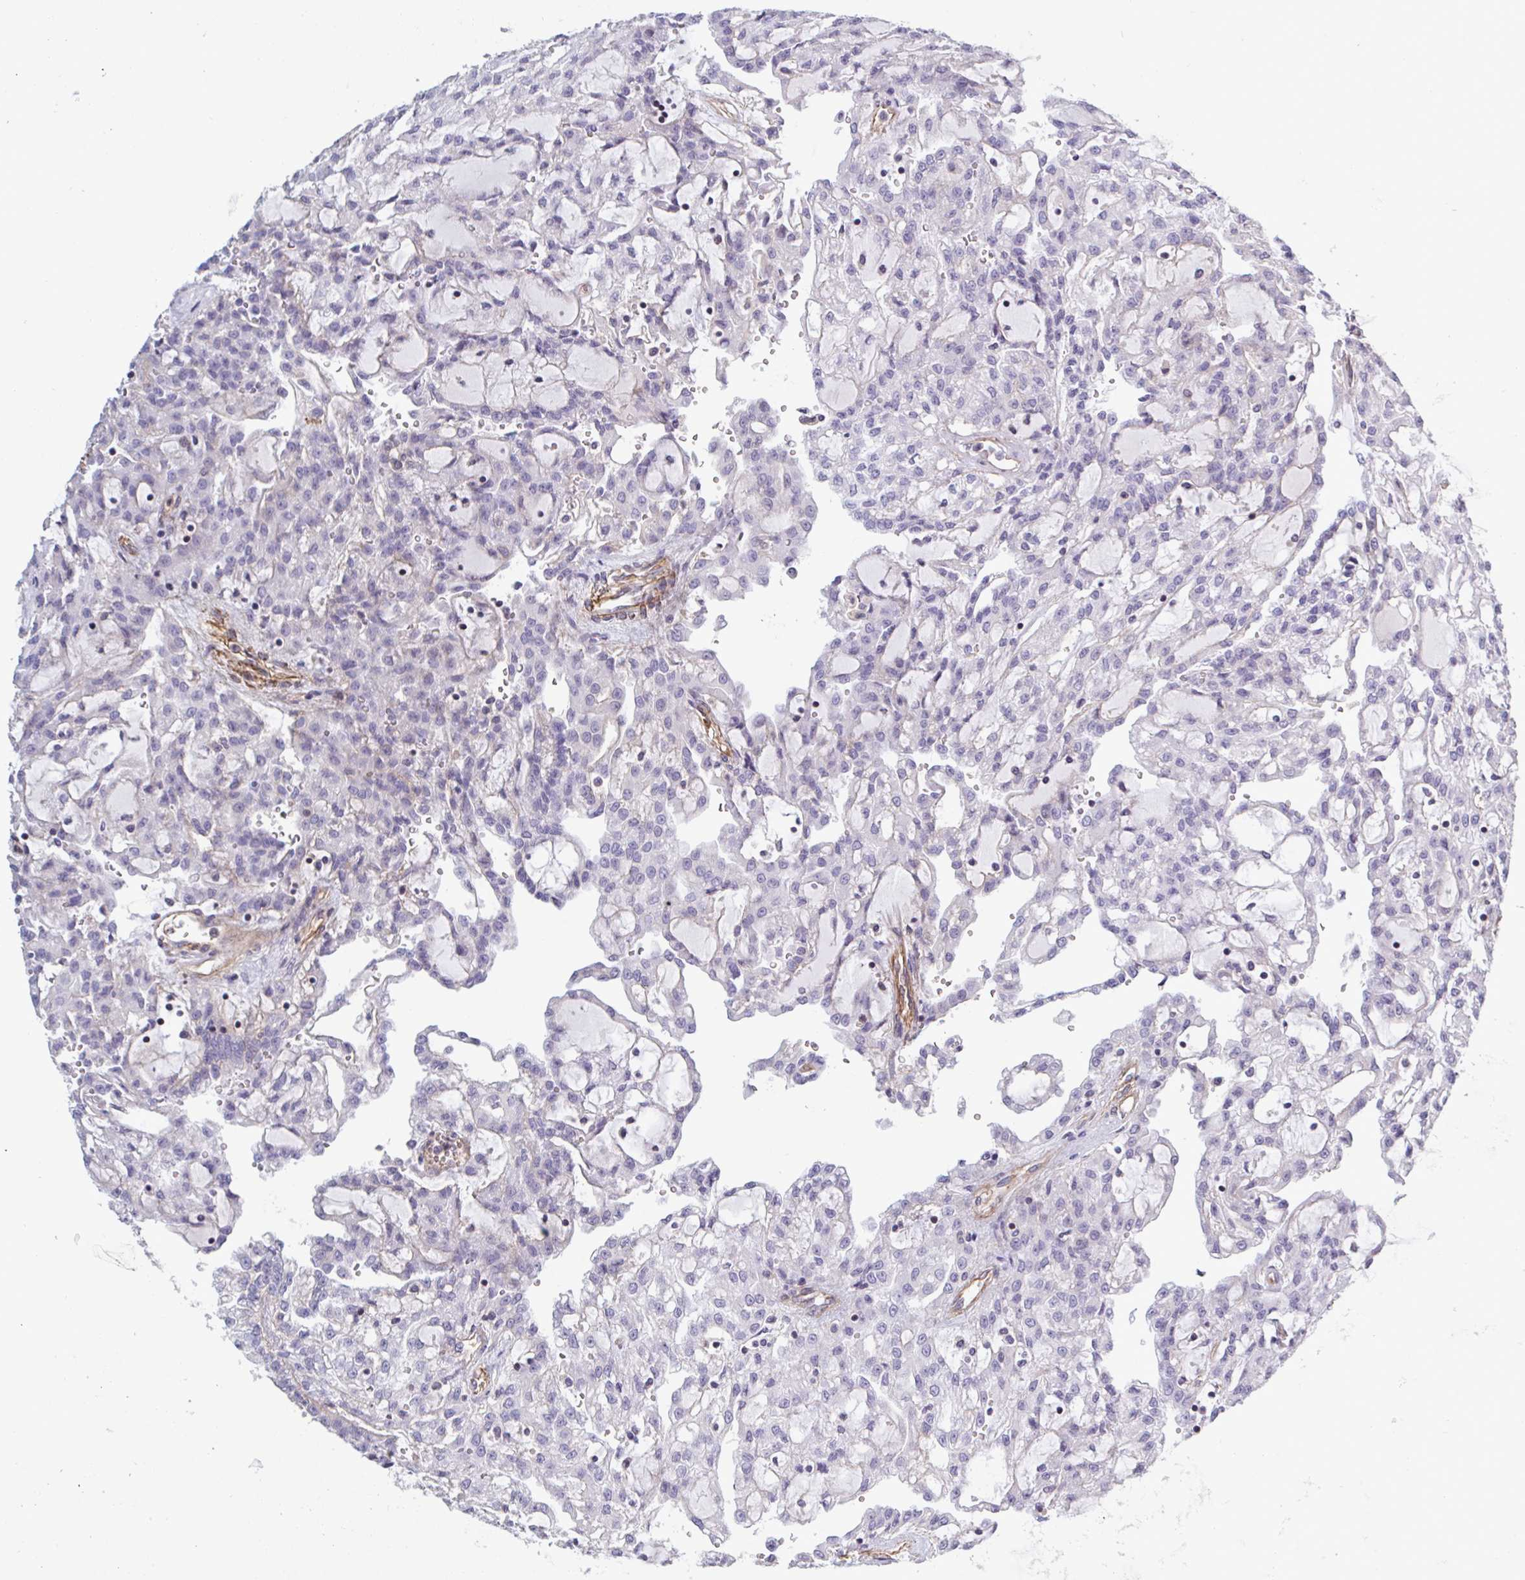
{"staining": {"intensity": "negative", "quantity": "none", "location": "none"}, "tissue": "renal cancer", "cell_type": "Tumor cells", "image_type": "cancer", "snomed": [{"axis": "morphology", "description": "Adenocarcinoma, NOS"}, {"axis": "topography", "description": "Kidney"}], "caption": "The IHC photomicrograph has no significant positivity in tumor cells of renal cancer (adenocarcinoma) tissue. Brightfield microscopy of IHC stained with DAB (brown) and hematoxylin (blue), captured at high magnification.", "gene": "SHISA7", "patient": {"sex": "male", "age": 63}}